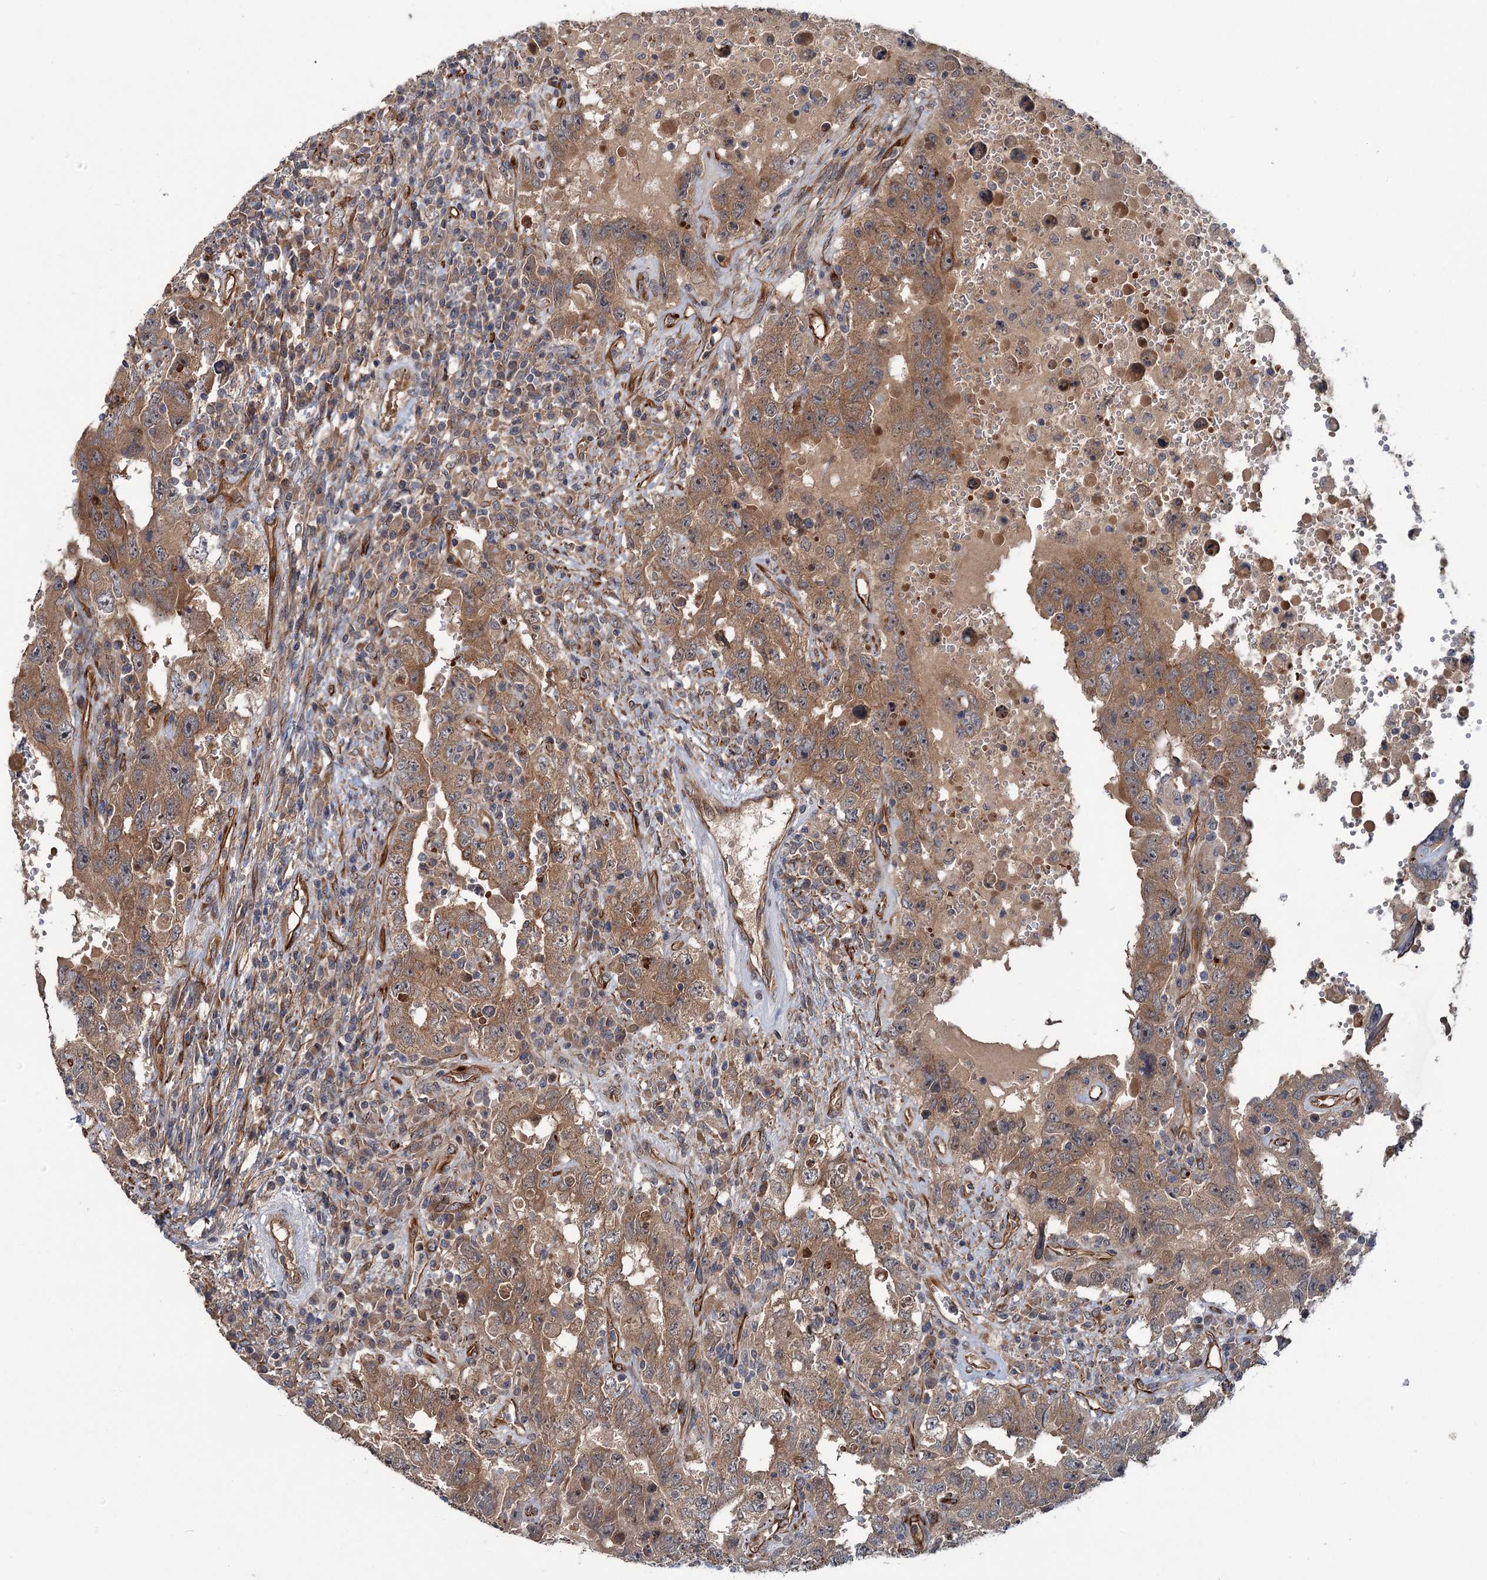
{"staining": {"intensity": "moderate", "quantity": ">75%", "location": "cytoplasmic/membranous"}, "tissue": "testis cancer", "cell_type": "Tumor cells", "image_type": "cancer", "snomed": [{"axis": "morphology", "description": "Carcinoma, Embryonal, NOS"}, {"axis": "topography", "description": "Testis"}], "caption": "IHC of human testis cancer (embryonal carcinoma) reveals medium levels of moderate cytoplasmic/membranous staining in about >75% of tumor cells.", "gene": "PKN2", "patient": {"sex": "male", "age": 26}}